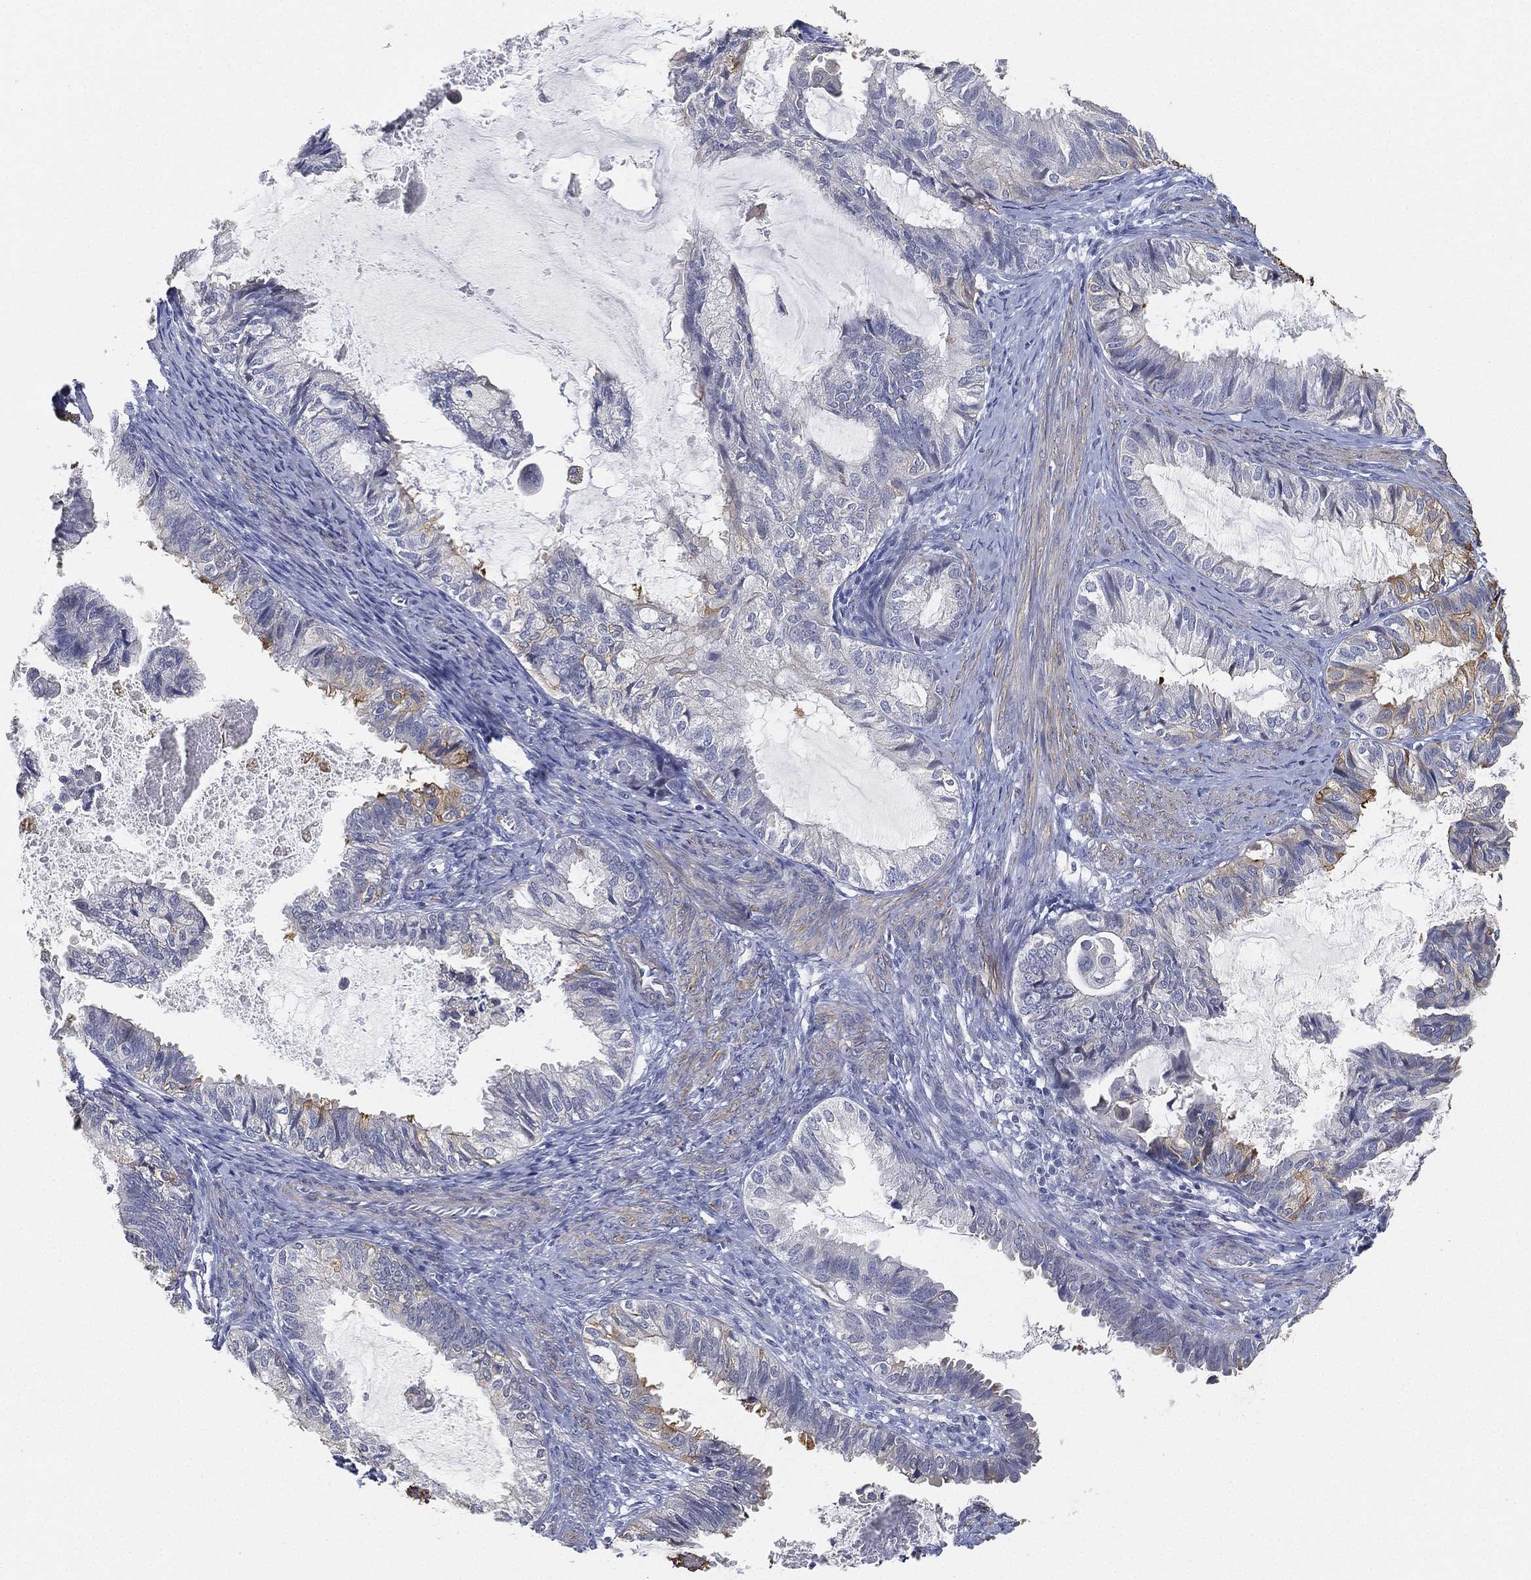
{"staining": {"intensity": "moderate", "quantity": "<25%", "location": "cytoplasmic/membranous"}, "tissue": "endometrial cancer", "cell_type": "Tumor cells", "image_type": "cancer", "snomed": [{"axis": "morphology", "description": "Adenocarcinoma, NOS"}, {"axis": "topography", "description": "Endometrium"}], "caption": "This micrograph displays immunohistochemistry (IHC) staining of human adenocarcinoma (endometrial), with low moderate cytoplasmic/membranous expression in about <25% of tumor cells.", "gene": "GPR61", "patient": {"sex": "female", "age": 86}}